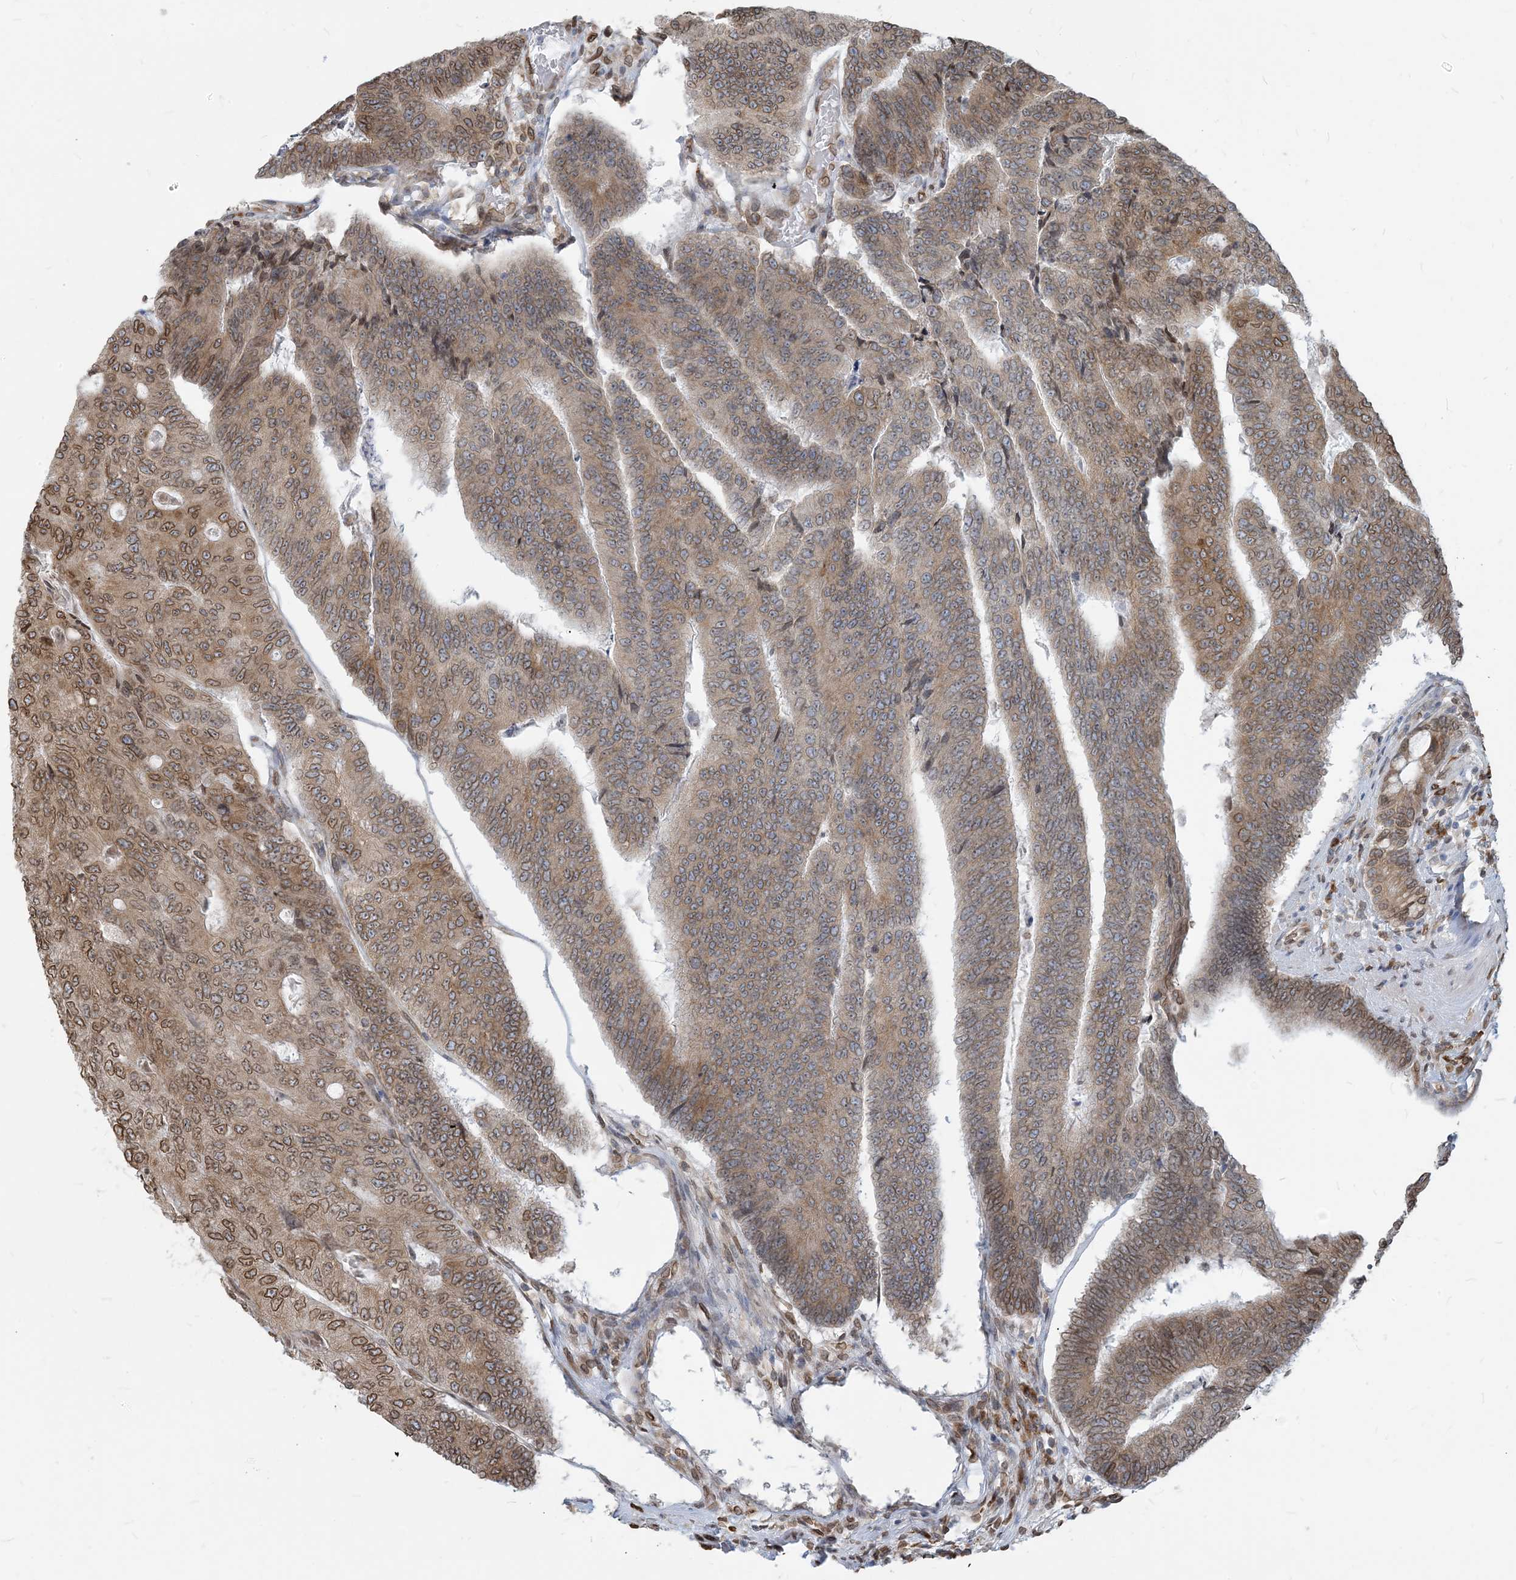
{"staining": {"intensity": "moderate", "quantity": "25%-75%", "location": "cytoplasmic/membranous,nuclear"}, "tissue": "colorectal cancer", "cell_type": "Tumor cells", "image_type": "cancer", "snomed": [{"axis": "morphology", "description": "Adenocarcinoma, NOS"}, {"axis": "topography", "description": "Colon"}], "caption": "This micrograph displays immunohistochemistry (IHC) staining of adenocarcinoma (colorectal), with medium moderate cytoplasmic/membranous and nuclear staining in about 25%-75% of tumor cells.", "gene": "WWP1", "patient": {"sex": "female", "age": 67}}